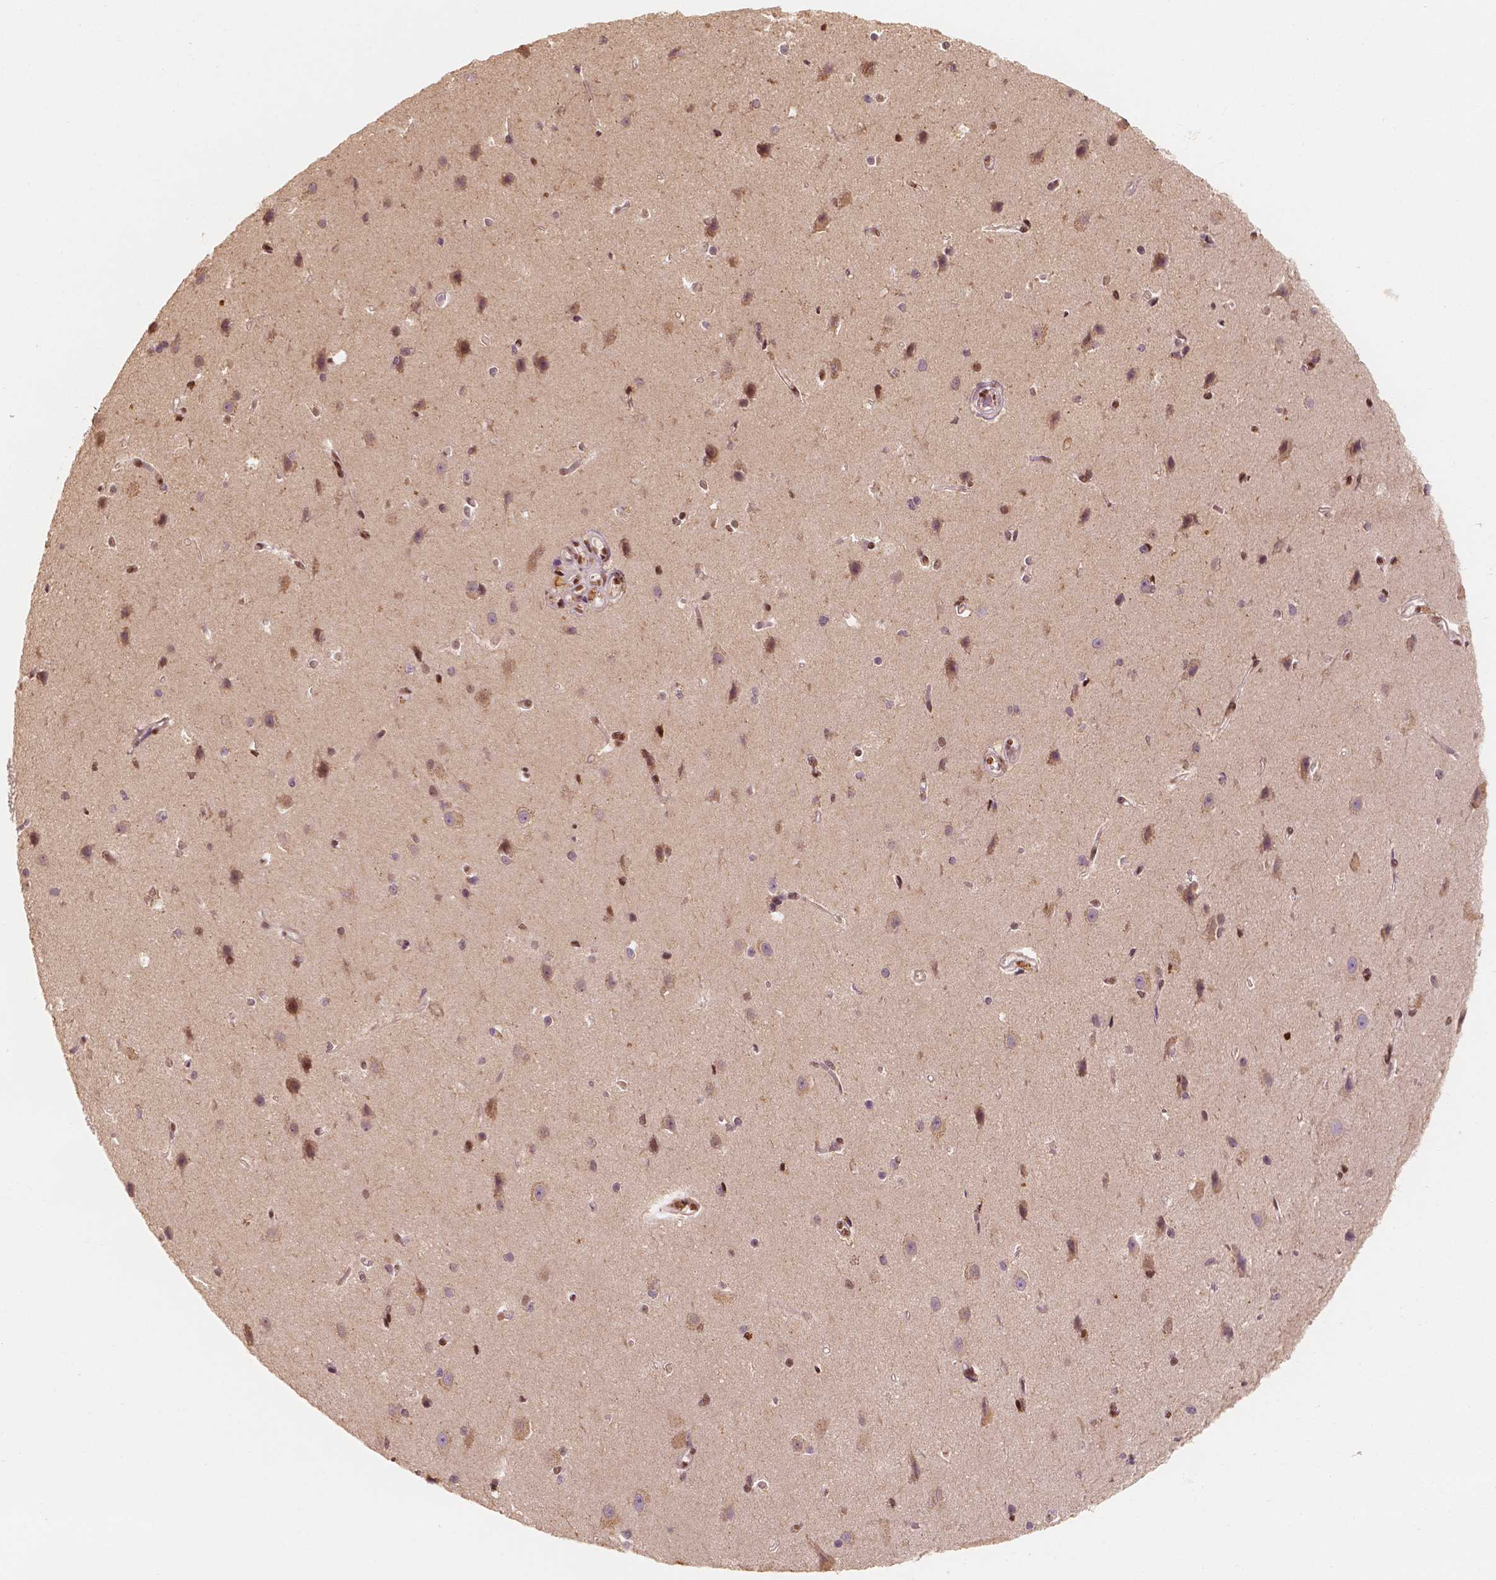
{"staining": {"intensity": "moderate", "quantity": "25%-75%", "location": "cytoplasmic/membranous,nuclear"}, "tissue": "cerebral cortex", "cell_type": "Endothelial cells", "image_type": "normal", "snomed": [{"axis": "morphology", "description": "Normal tissue, NOS"}, {"axis": "topography", "description": "Cerebral cortex"}], "caption": "This micrograph displays immunohistochemistry (IHC) staining of unremarkable human cerebral cortex, with medium moderate cytoplasmic/membranous,nuclear expression in approximately 25%-75% of endothelial cells.", "gene": "TBC1D17", "patient": {"sex": "male", "age": 37}}